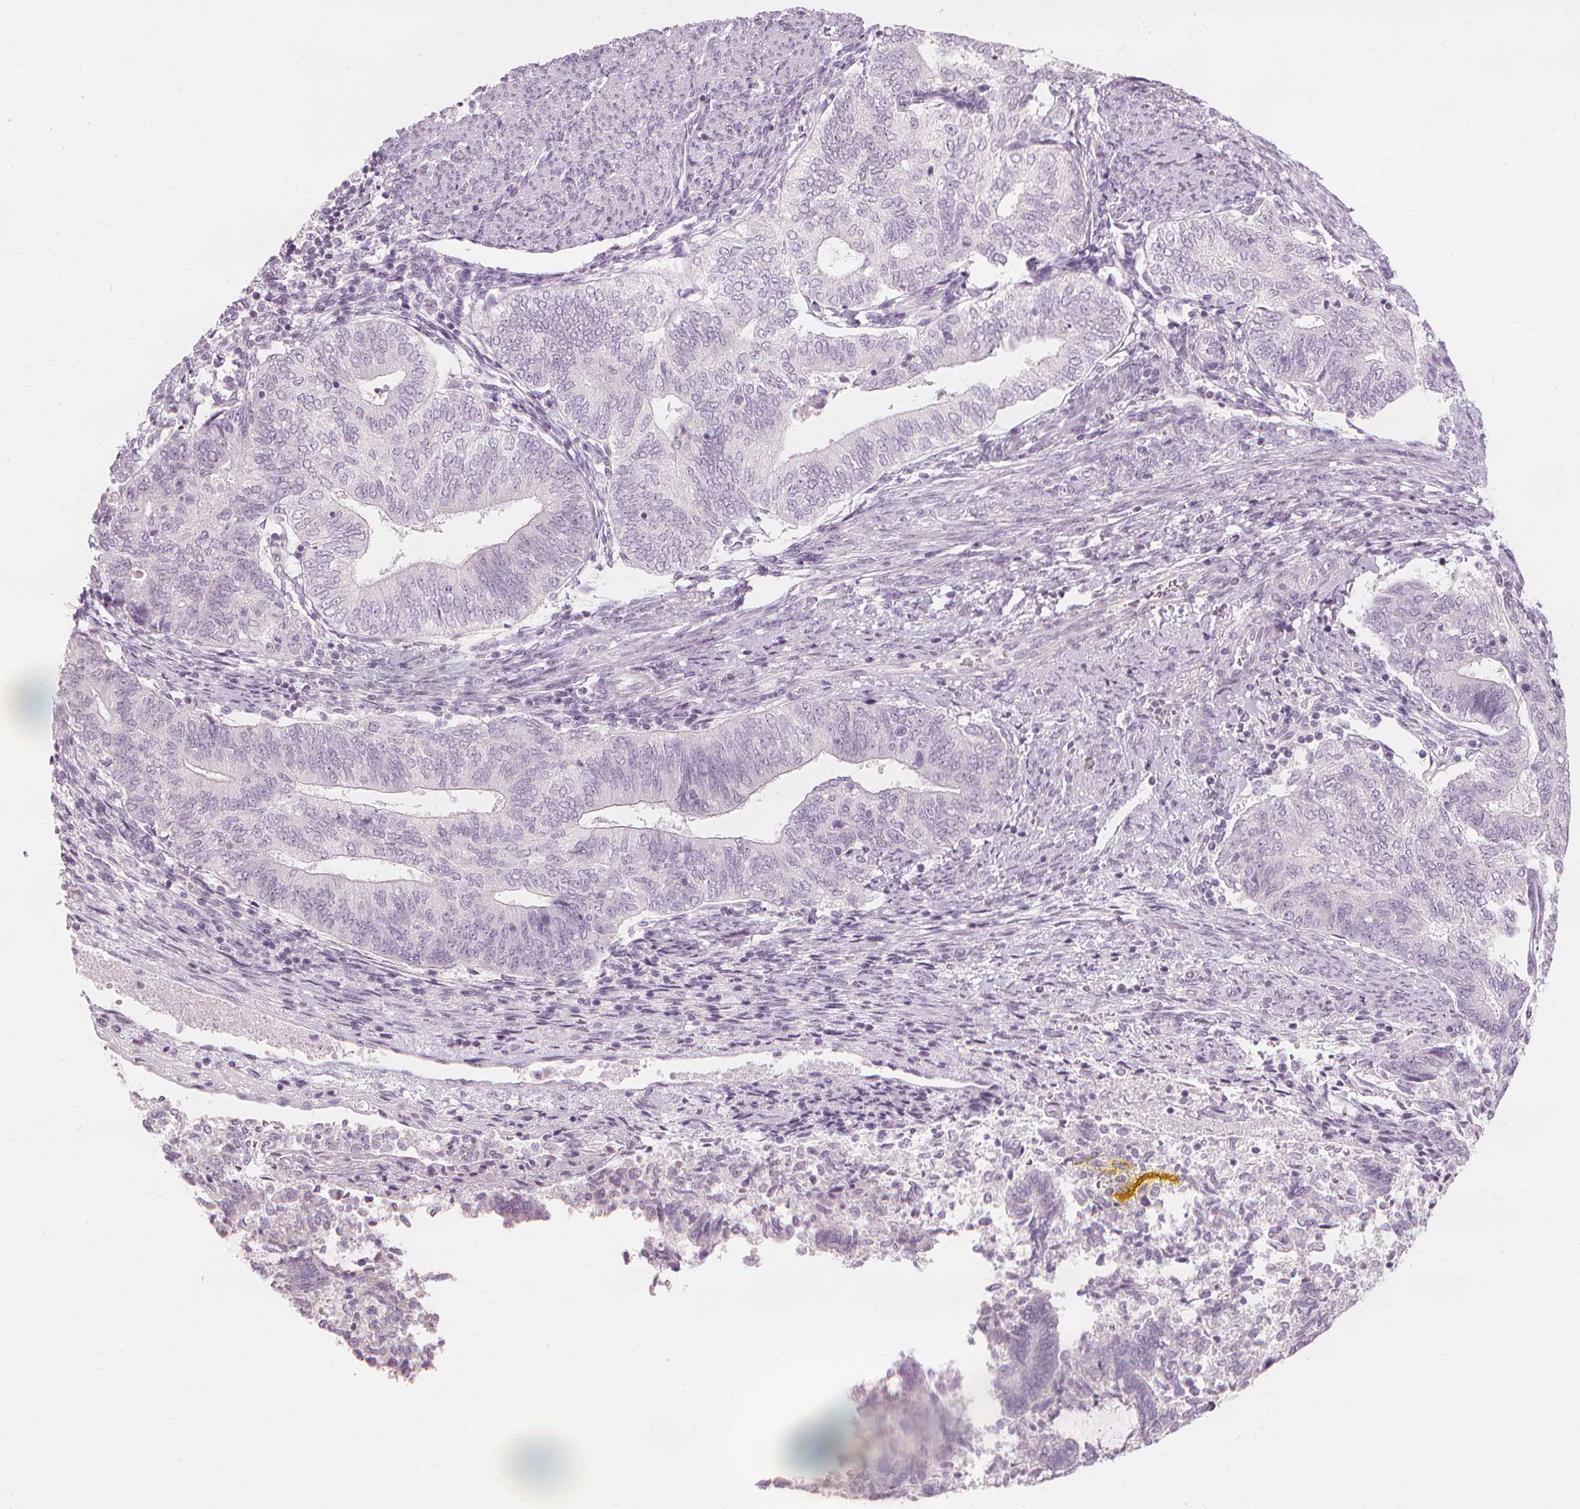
{"staining": {"intensity": "negative", "quantity": "none", "location": "none"}, "tissue": "endometrial cancer", "cell_type": "Tumor cells", "image_type": "cancer", "snomed": [{"axis": "morphology", "description": "Adenocarcinoma, NOS"}, {"axis": "topography", "description": "Endometrium"}], "caption": "Immunohistochemistry (IHC) photomicrograph of endometrial cancer (adenocarcinoma) stained for a protein (brown), which displays no expression in tumor cells.", "gene": "MUC12", "patient": {"sex": "female", "age": 65}}